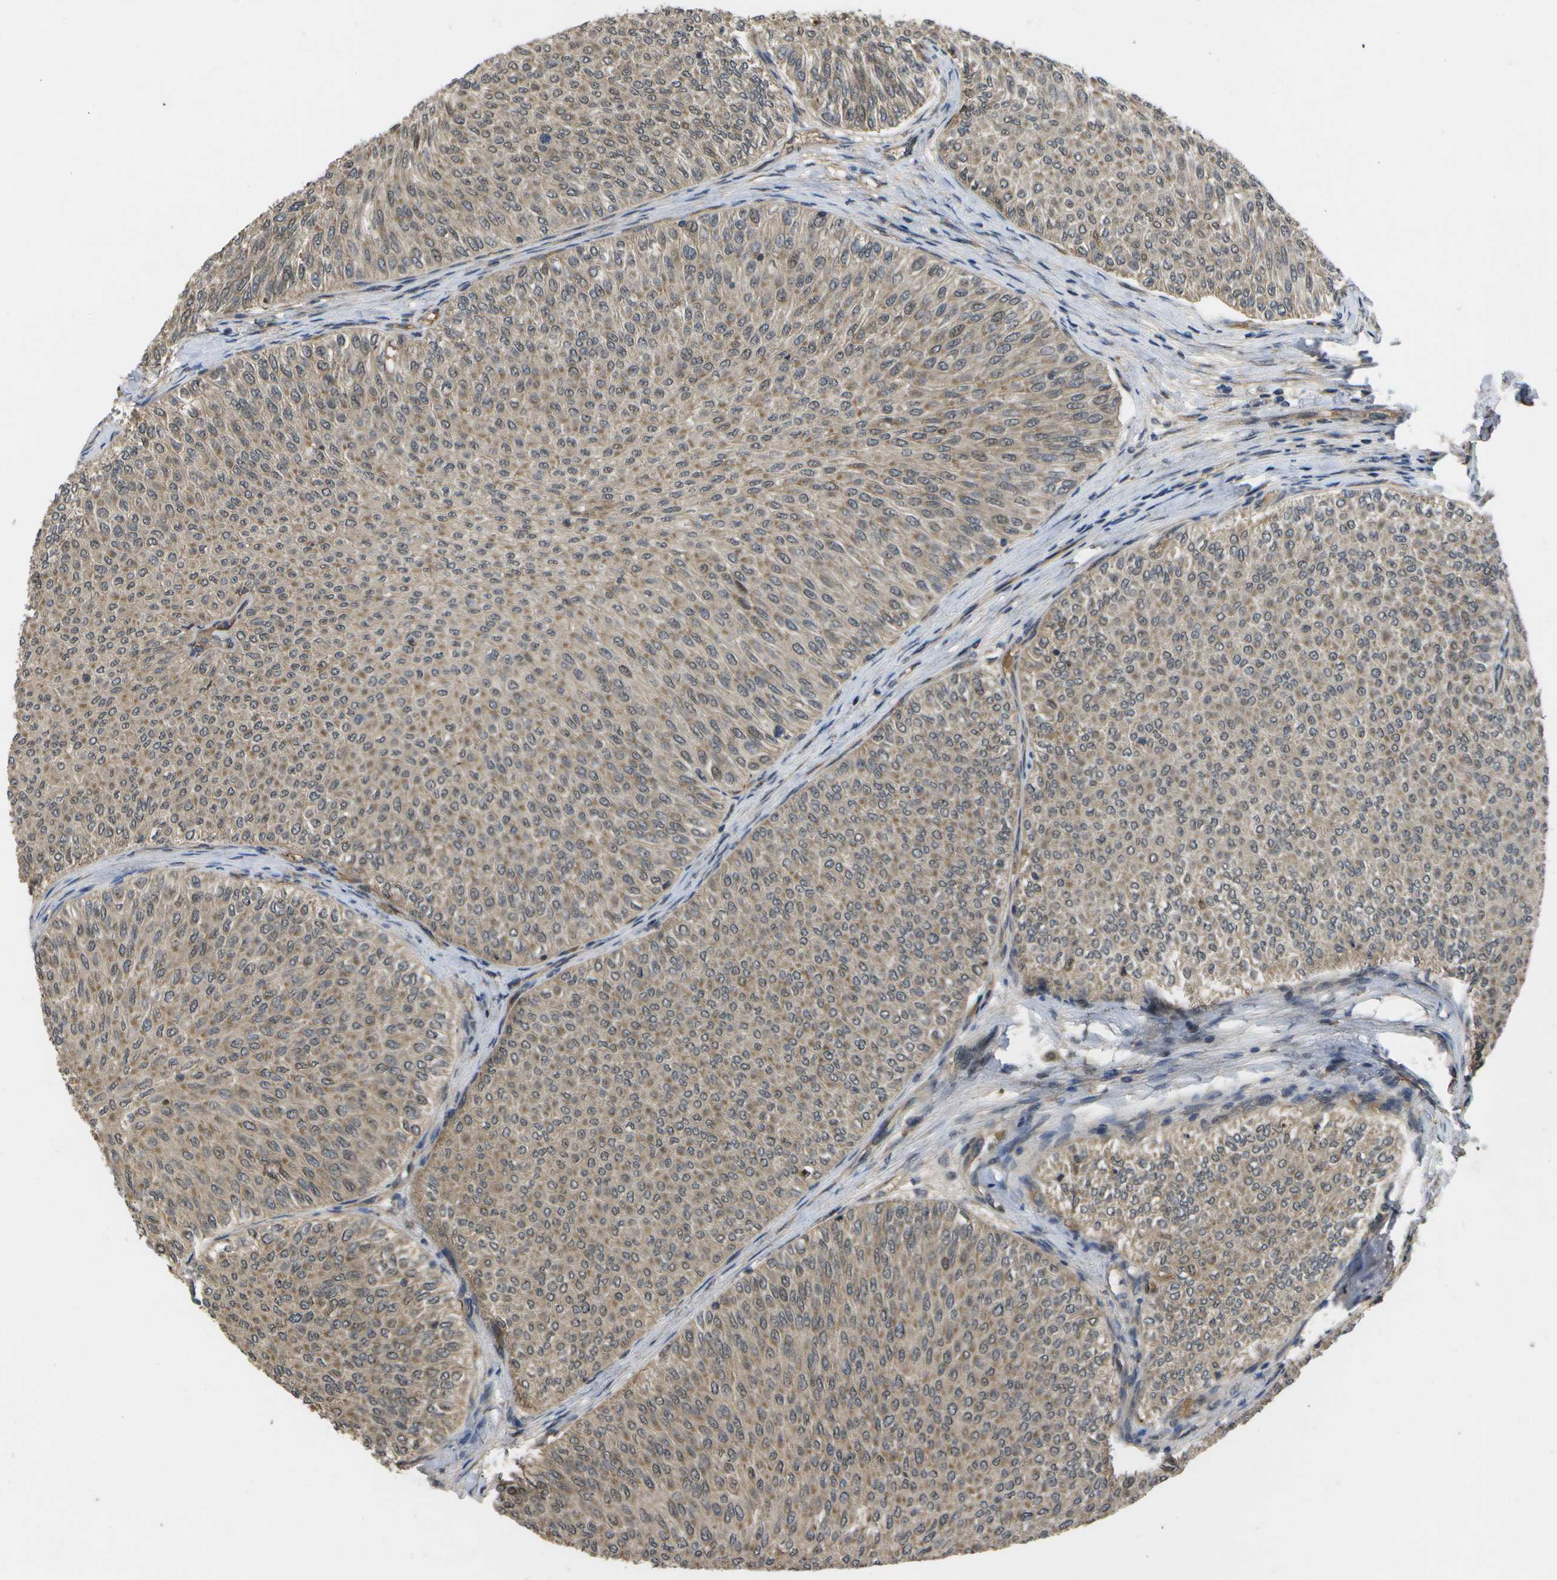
{"staining": {"intensity": "moderate", "quantity": ">75%", "location": "cytoplasmic/membranous"}, "tissue": "urothelial cancer", "cell_type": "Tumor cells", "image_type": "cancer", "snomed": [{"axis": "morphology", "description": "Urothelial carcinoma, Low grade"}, {"axis": "topography", "description": "Urinary bladder"}], "caption": "Urothelial cancer stained for a protein reveals moderate cytoplasmic/membranous positivity in tumor cells. The staining was performed using DAB to visualize the protein expression in brown, while the nuclei were stained in blue with hematoxylin (Magnification: 20x).", "gene": "ALAS1", "patient": {"sex": "male", "age": 78}}